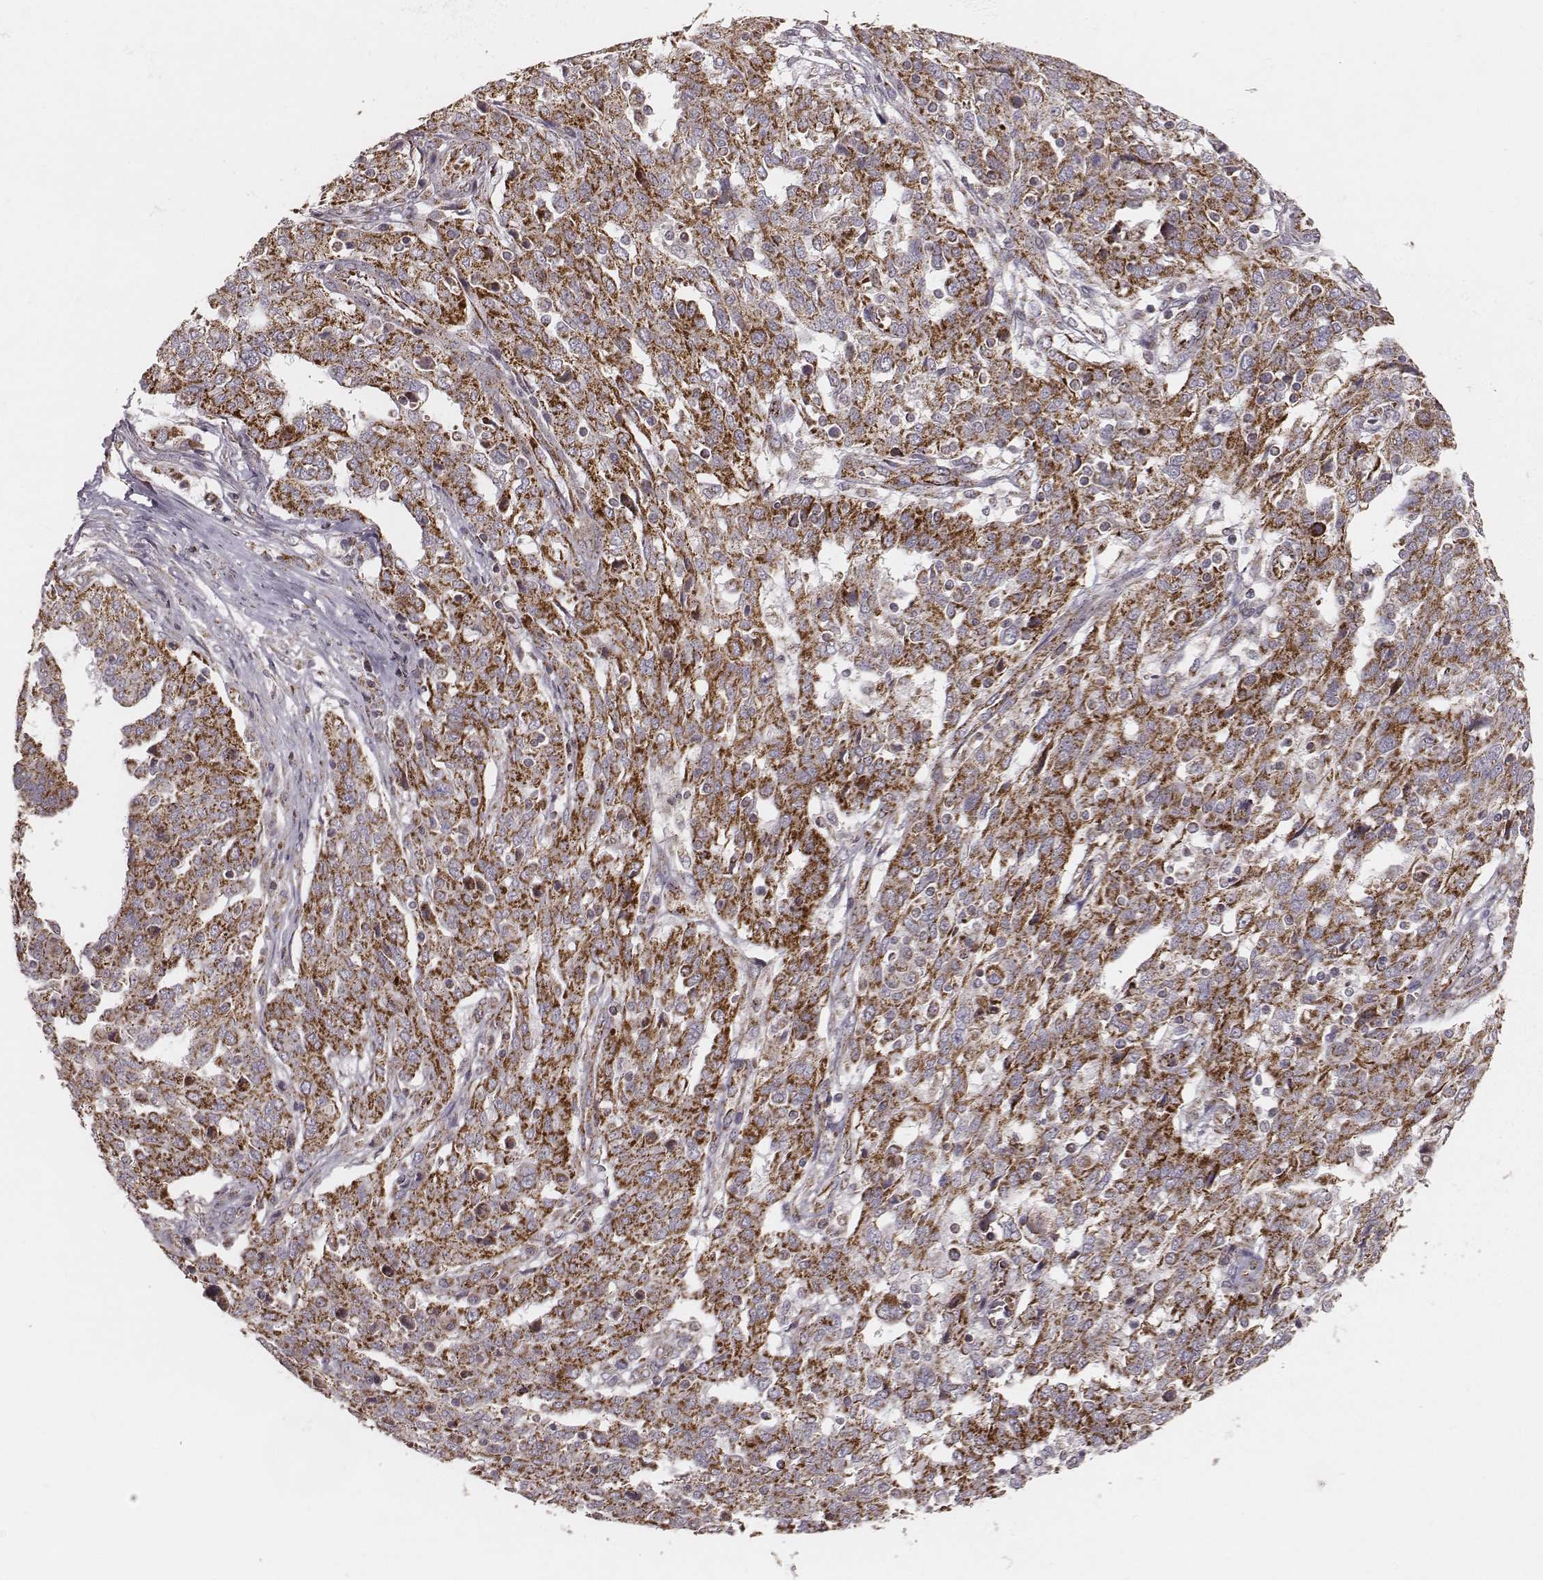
{"staining": {"intensity": "strong", "quantity": ">75%", "location": "cytoplasmic/membranous"}, "tissue": "ovarian cancer", "cell_type": "Tumor cells", "image_type": "cancer", "snomed": [{"axis": "morphology", "description": "Cystadenocarcinoma, serous, NOS"}, {"axis": "topography", "description": "Ovary"}], "caption": "Protein staining reveals strong cytoplasmic/membranous staining in about >75% of tumor cells in ovarian serous cystadenocarcinoma. Immunohistochemistry (ihc) stains the protein of interest in brown and the nuclei are stained blue.", "gene": "TUFM", "patient": {"sex": "female", "age": 67}}